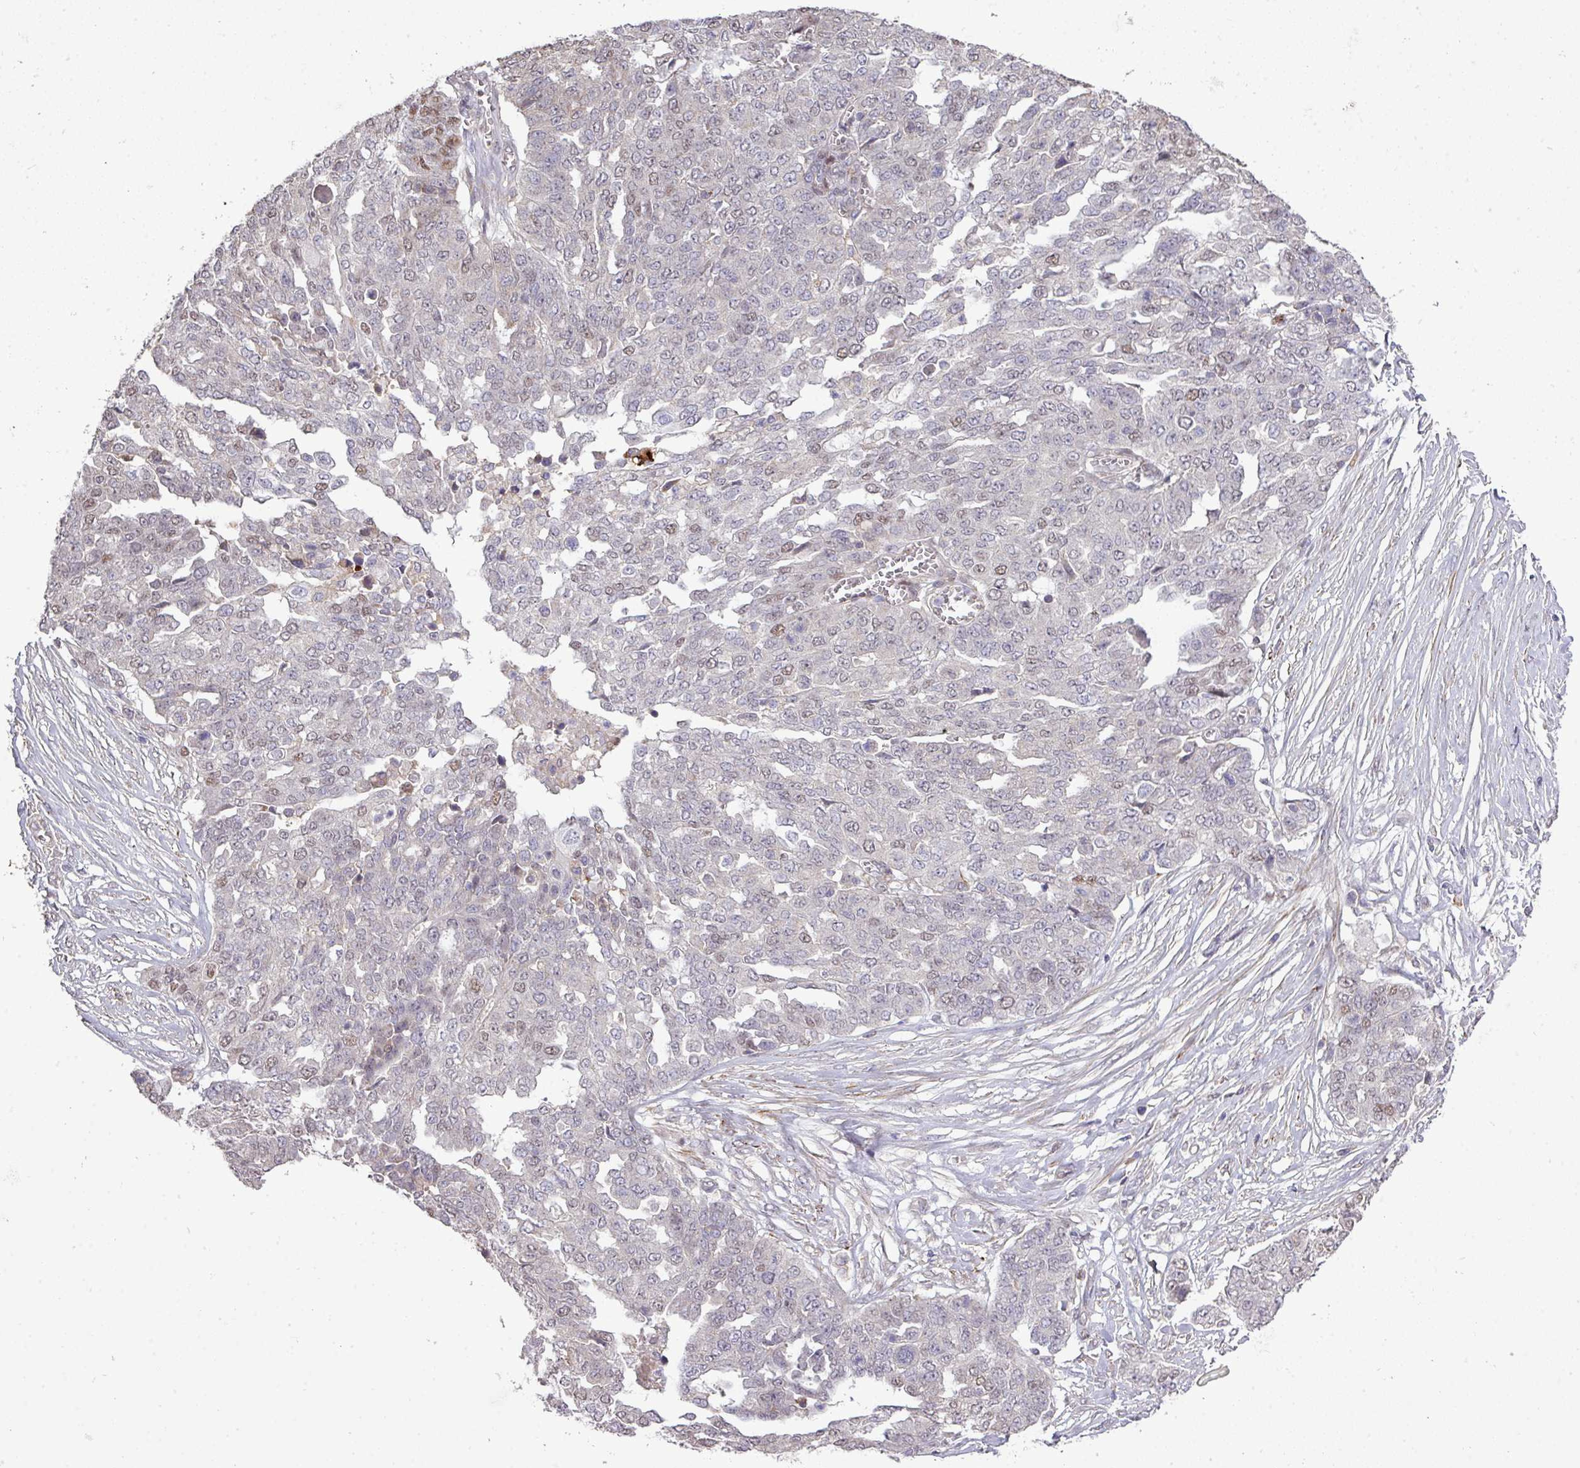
{"staining": {"intensity": "weak", "quantity": "<25%", "location": "nuclear"}, "tissue": "ovarian cancer", "cell_type": "Tumor cells", "image_type": "cancer", "snomed": [{"axis": "morphology", "description": "Cystadenocarcinoma, serous, NOS"}, {"axis": "topography", "description": "Soft tissue"}, {"axis": "topography", "description": "Ovary"}], "caption": "Tumor cells are negative for protein expression in human ovarian cancer.", "gene": "TPRA1", "patient": {"sex": "female", "age": 57}}